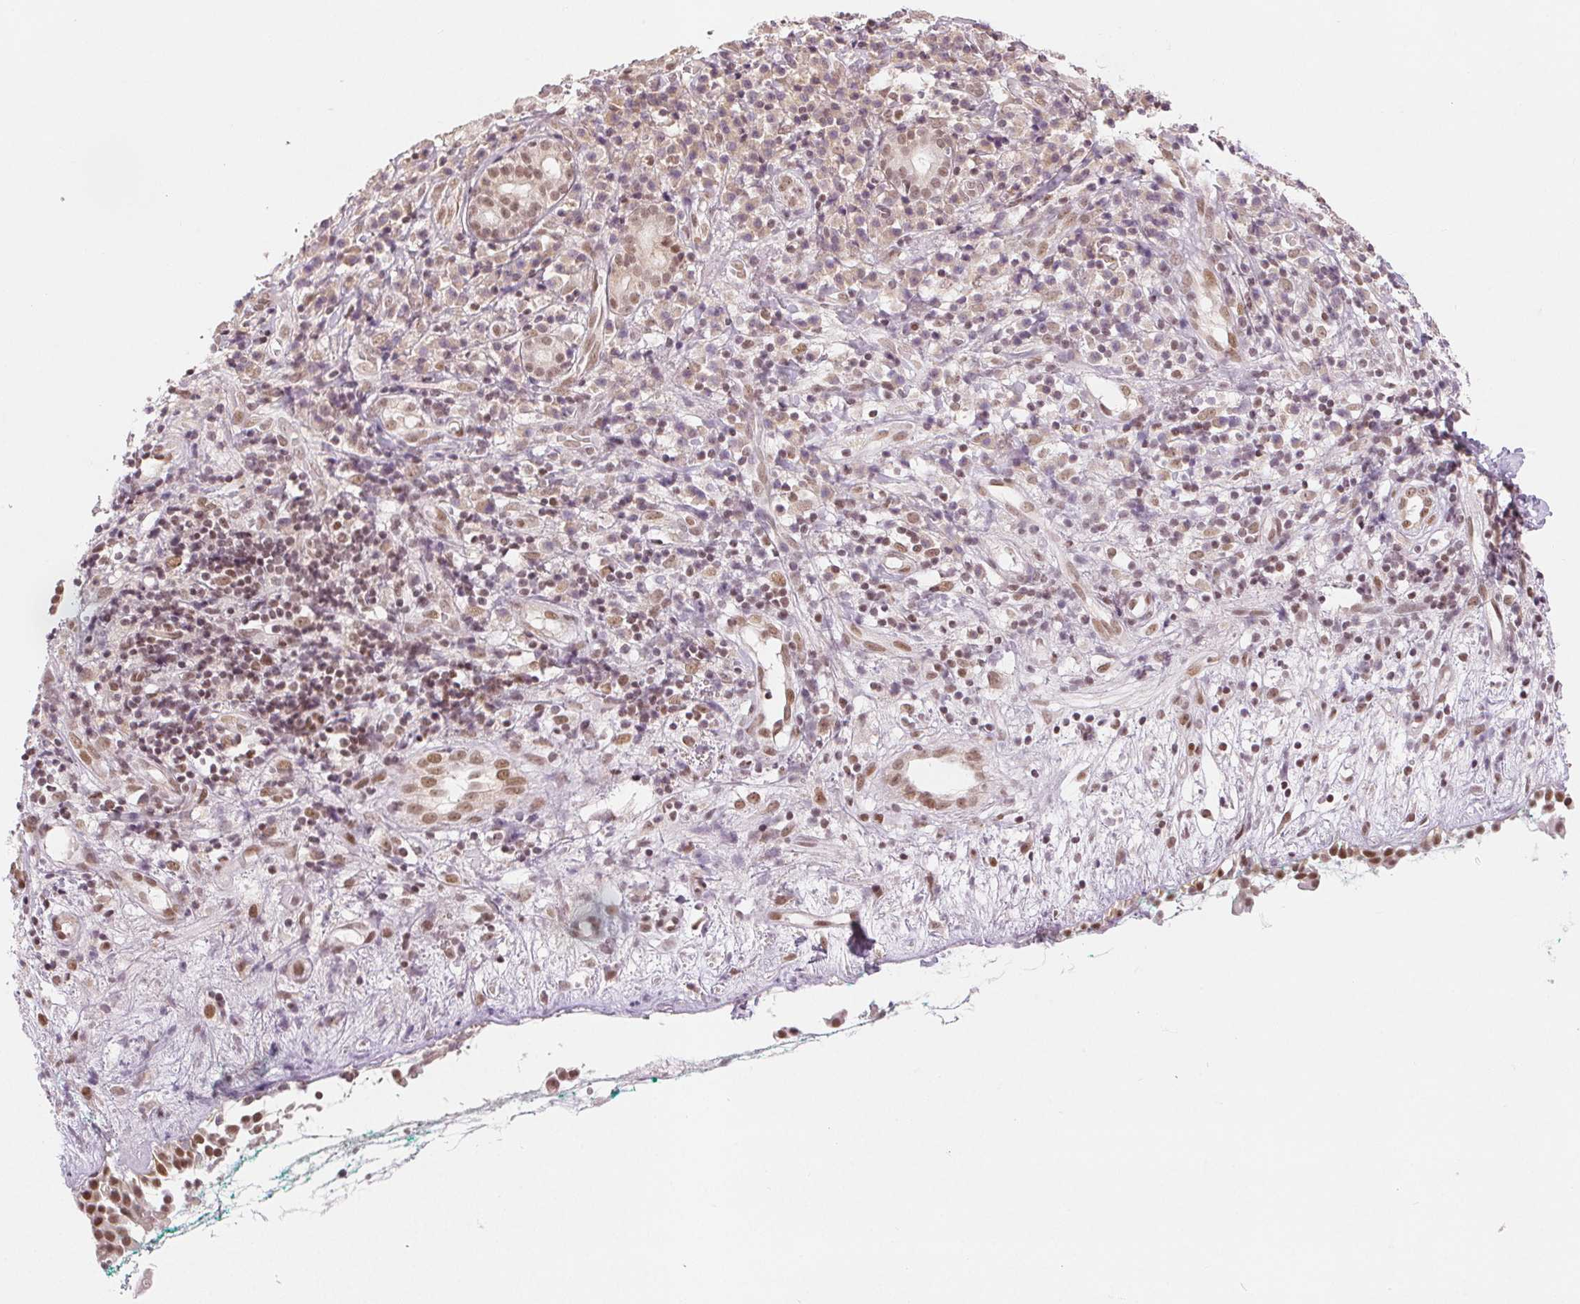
{"staining": {"intensity": "moderate", "quantity": ">75%", "location": "nuclear"}, "tissue": "nasopharynx", "cell_type": "Respiratory epithelial cells", "image_type": "normal", "snomed": [{"axis": "morphology", "description": "Normal tissue, NOS"}, {"axis": "morphology", "description": "Basal cell carcinoma"}, {"axis": "topography", "description": "Cartilage tissue"}, {"axis": "topography", "description": "Nasopharynx"}, {"axis": "topography", "description": "Oral tissue"}], "caption": "Protein analysis of benign nasopharynx shows moderate nuclear expression in approximately >75% of respiratory epithelial cells.", "gene": "DEK", "patient": {"sex": "female", "age": 77}}